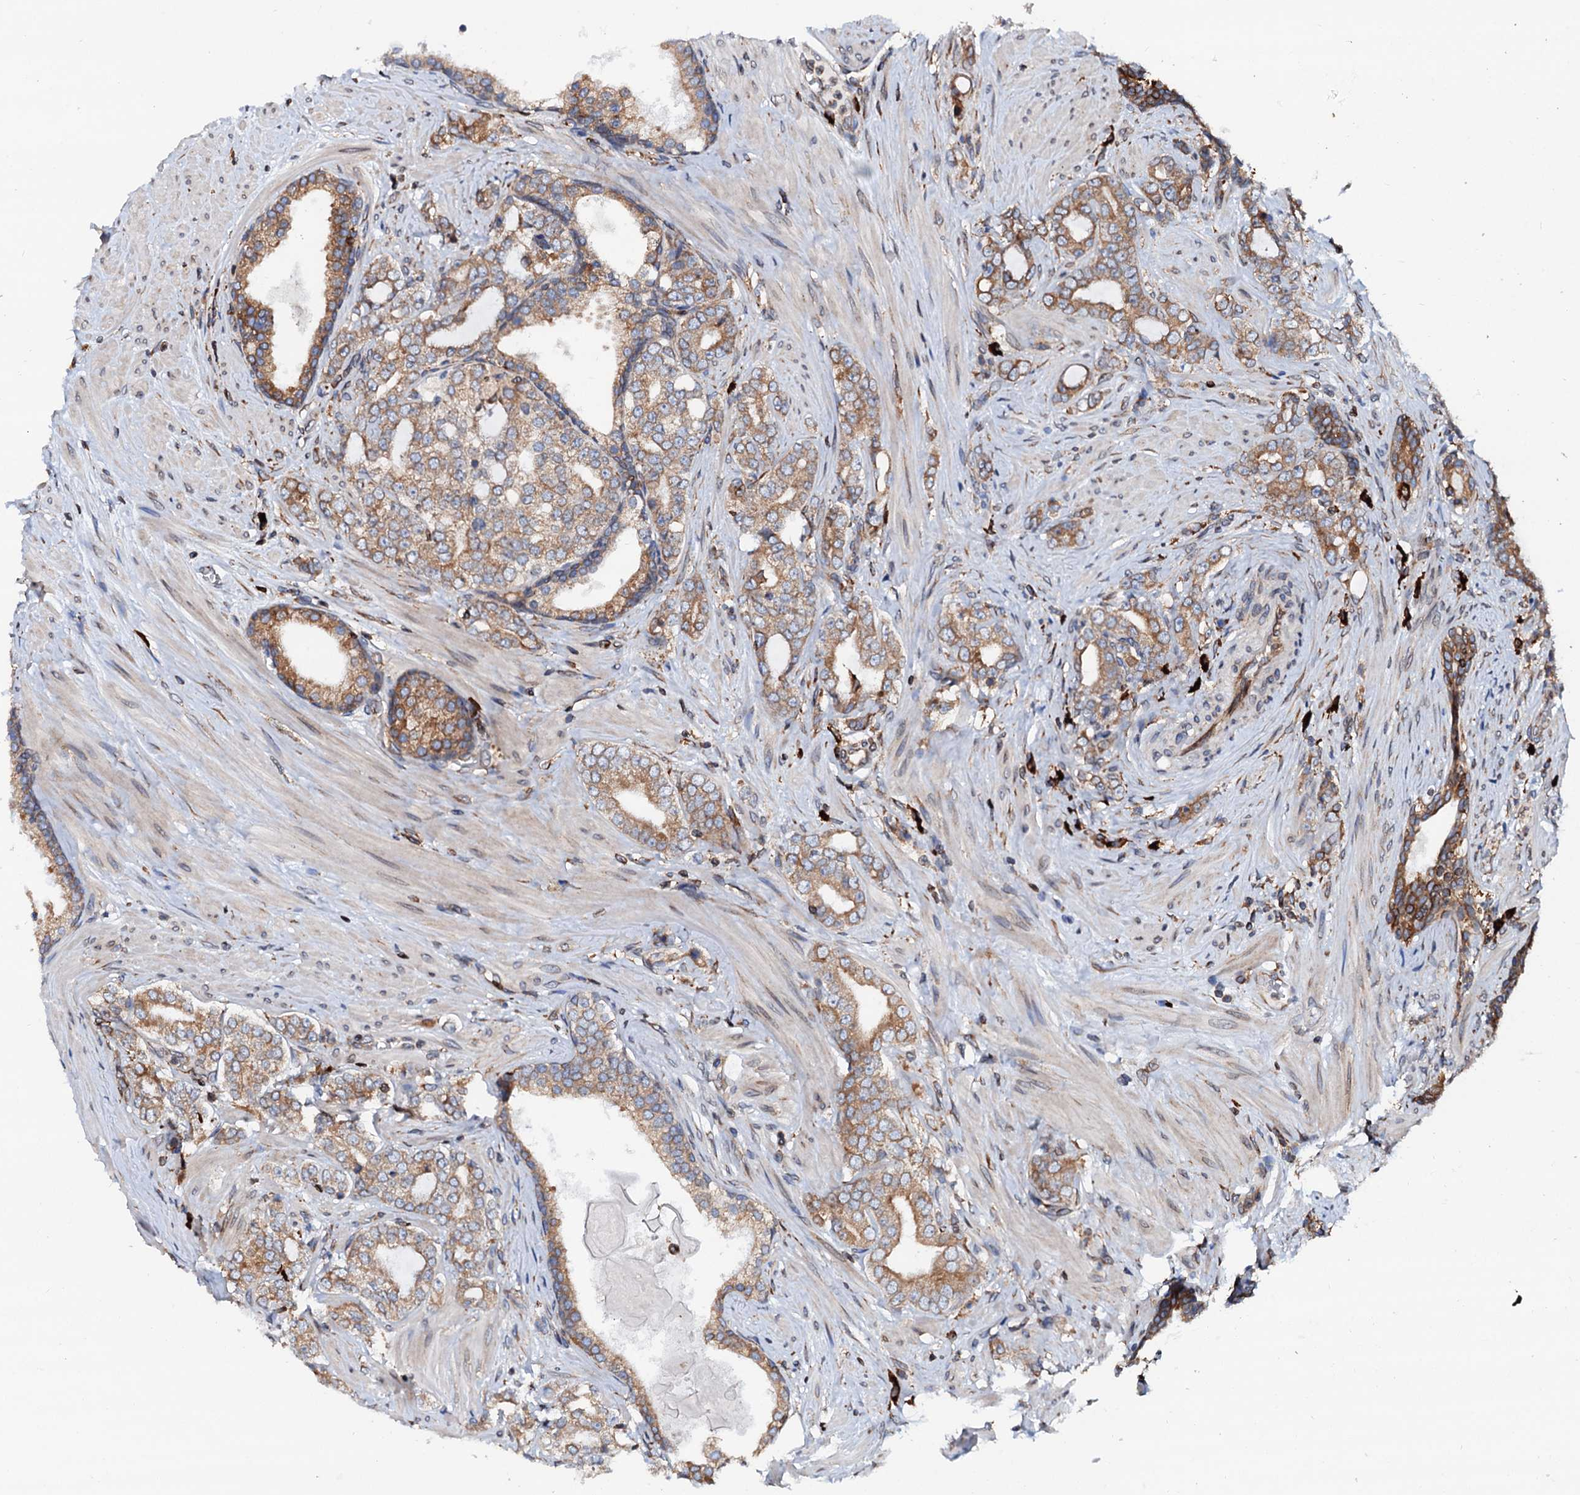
{"staining": {"intensity": "moderate", "quantity": ">75%", "location": "cytoplasmic/membranous"}, "tissue": "prostate cancer", "cell_type": "Tumor cells", "image_type": "cancer", "snomed": [{"axis": "morphology", "description": "Adenocarcinoma, High grade"}, {"axis": "topography", "description": "Prostate"}], "caption": "Tumor cells exhibit medium levels of moderate cytoplasmic/membranous staining in approximately >75% of cells in prostate cancer (adenocarcinoma (high-grade)).", "gene": "DERL1", "patient": {"sex": "male", "age": 64}}